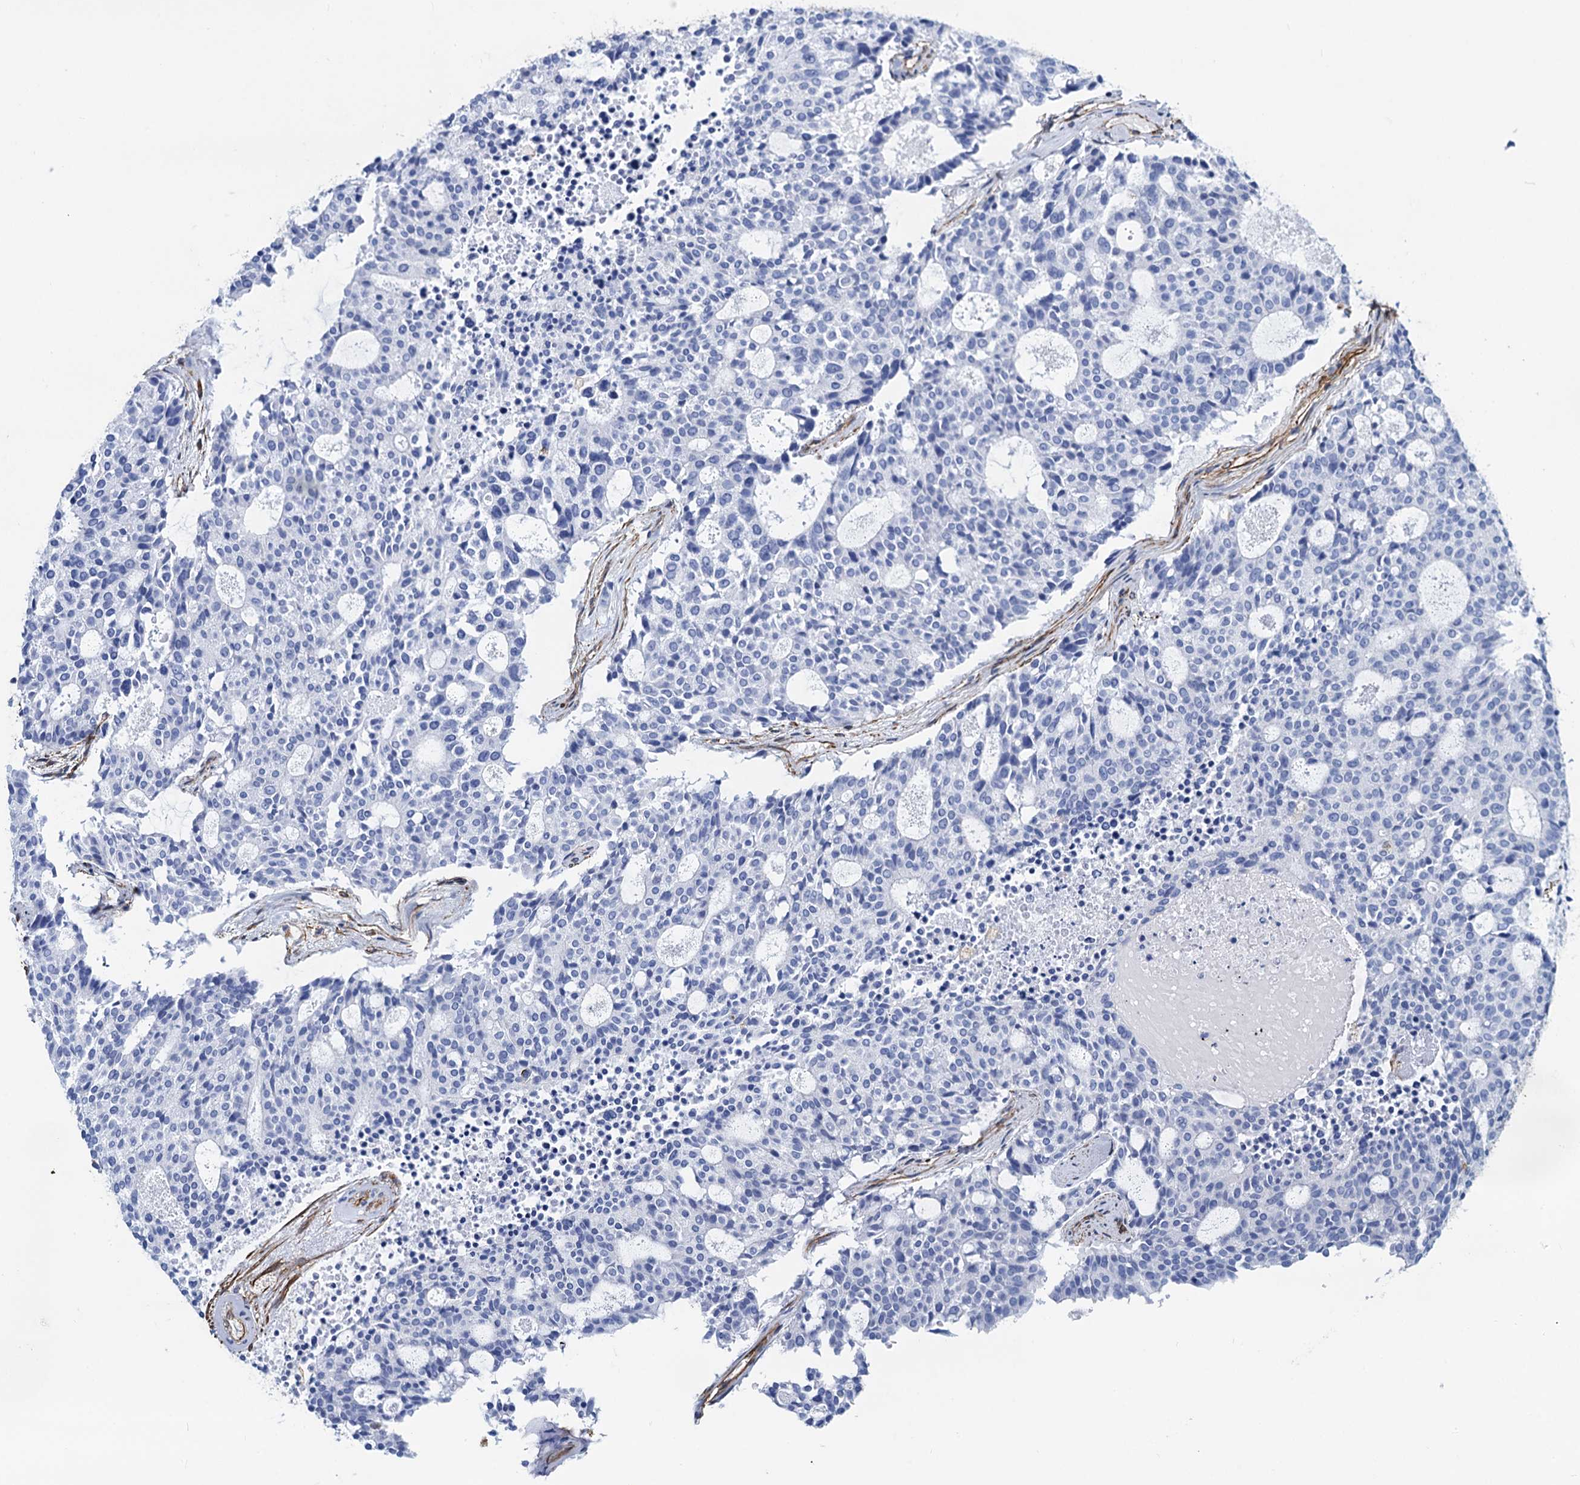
{"staining": {"intensity": "negative", "quantity": "none", "location": "none"}, "tissue": "carcinoid", "cell_type": "Tumor cells", "image_type": "cancer", "snomed": [{"axis": "morphology", "description": "Carcinoid, malignant, NOS"}, {"axis": "topography", "description": "Pancreas"}], "caption": "A histopathology image of human carcinoid is negative for staining in tumor cells. Nuclei are stained in blue.", "gene": "PGM2", "patient": {"sex": "female", "age": 54}}